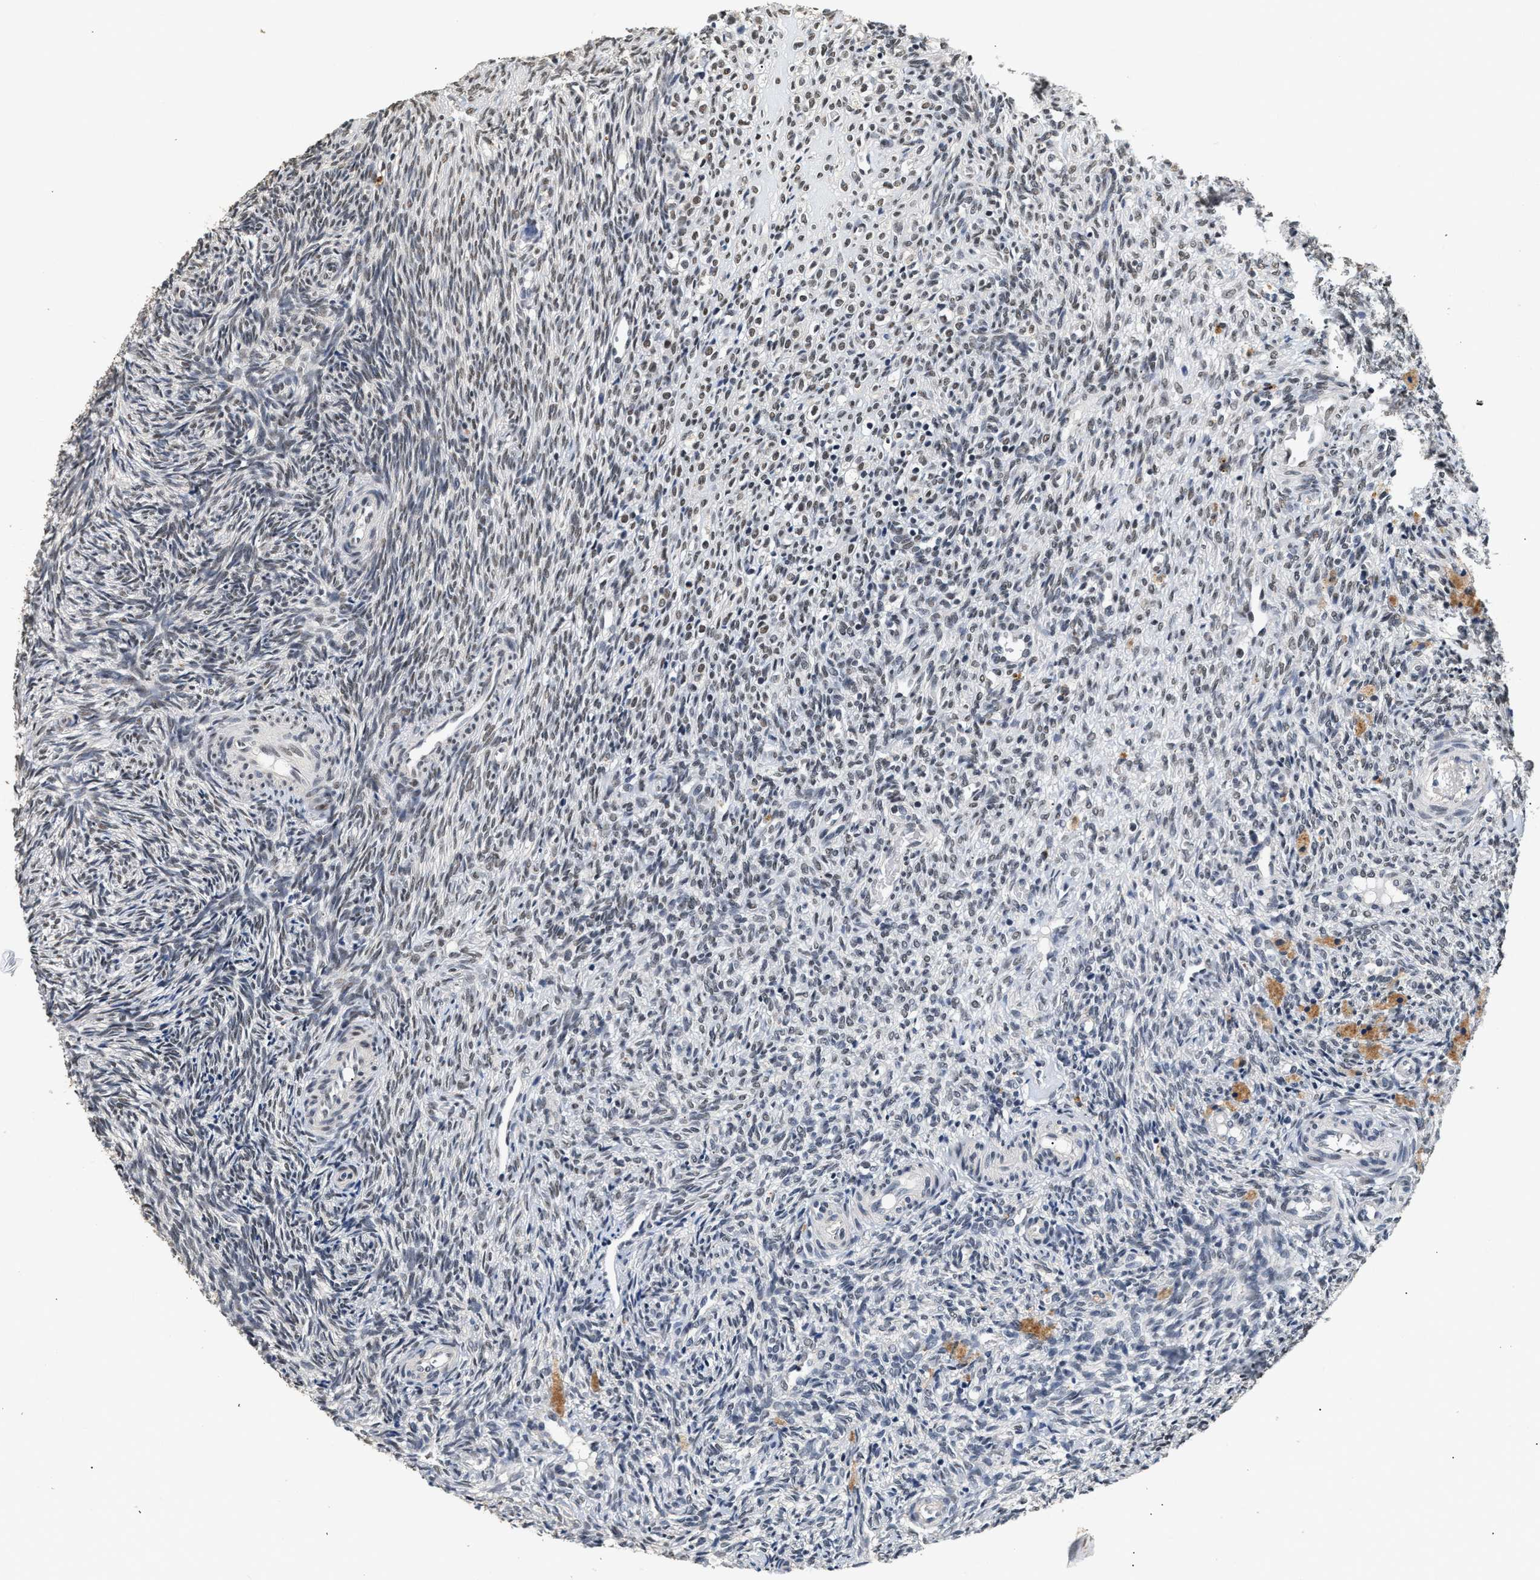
{"staining": {"intensity": "weak", "quantity": ">75%", "location": "cytoplasmic/membranous"}, "tissue": "ovary", "cell_type": "Follicle cells", "image_type": "normal", "snomed": [{"axis": "morphology", "description": "Normal tissue, NOS"}, {"axis": "topography", "description": "Ovary"}], "caption": "Immunohistochemical staining of unremarkable human ovary demonstrates >75% levels of weak cytoplasmic/membranous protein positivity in approximately >75% of follicle cells. The protein is stained brown, and the nuclei are stained in blue (DAB (3,3'-diaminobenzidine) IHC with brightfield microscopy, high magnification).", "gene": "THOC1", "patient": {"sex": "female", "age": 41}}